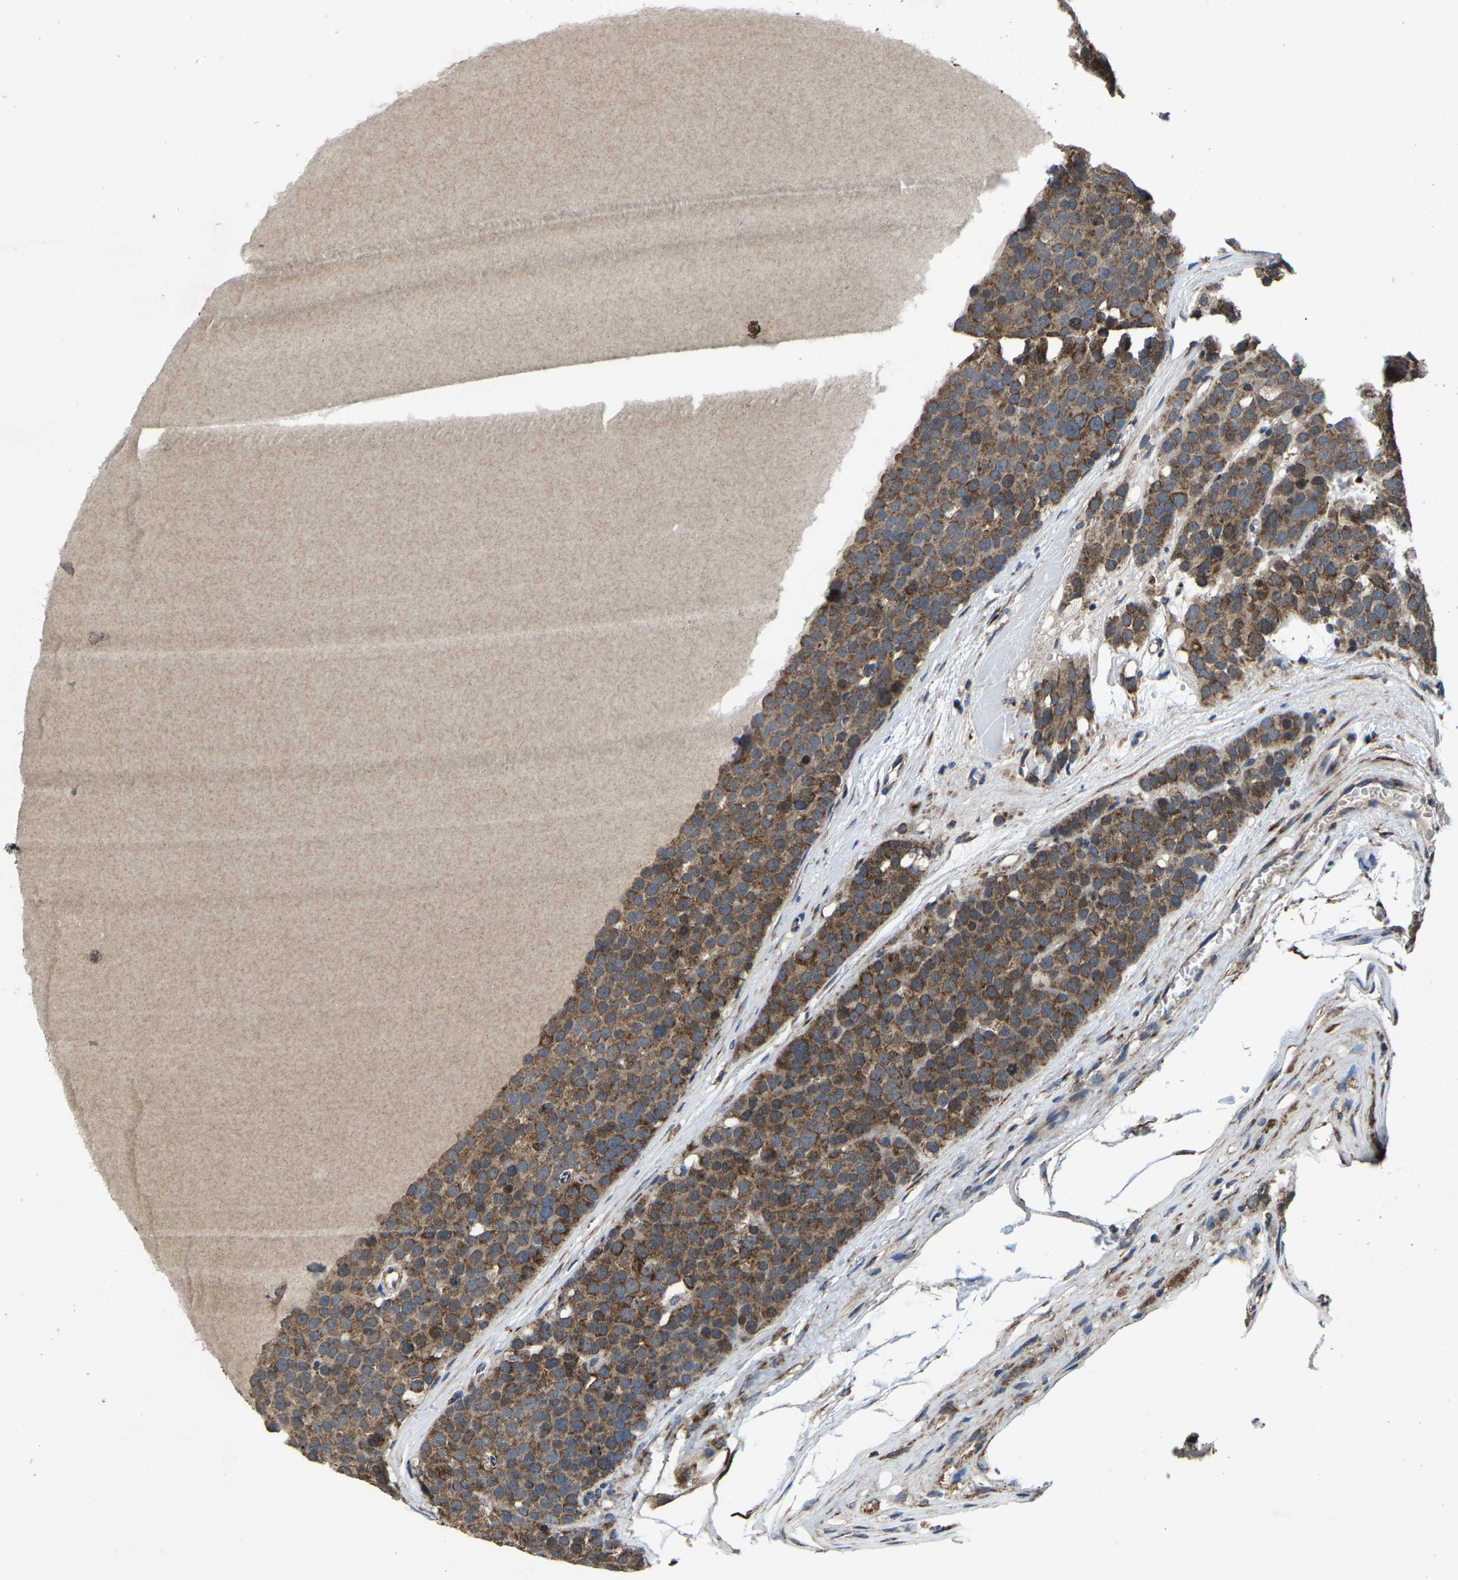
{"staining": {"intensity": "moderate", "quantity": ">75%", "location": "cytoplasmic/membranous"}, "tissue": "testis cancer", "cell_type": "Tumor cells", "image_type": "cancer", "snomed": [{"axis": "morphology", "description": "Seminoma, NOS"}, {"axis": "topography", "description": "Testis"}], "caption": "Protein expression analysis of testis cancer (seminoma) reveals moderate cytoplasmic/membranous positivity in about >75% of tumor cells.", "gene": "PDP1", "patient": {"sex": "male", "age": 71}}